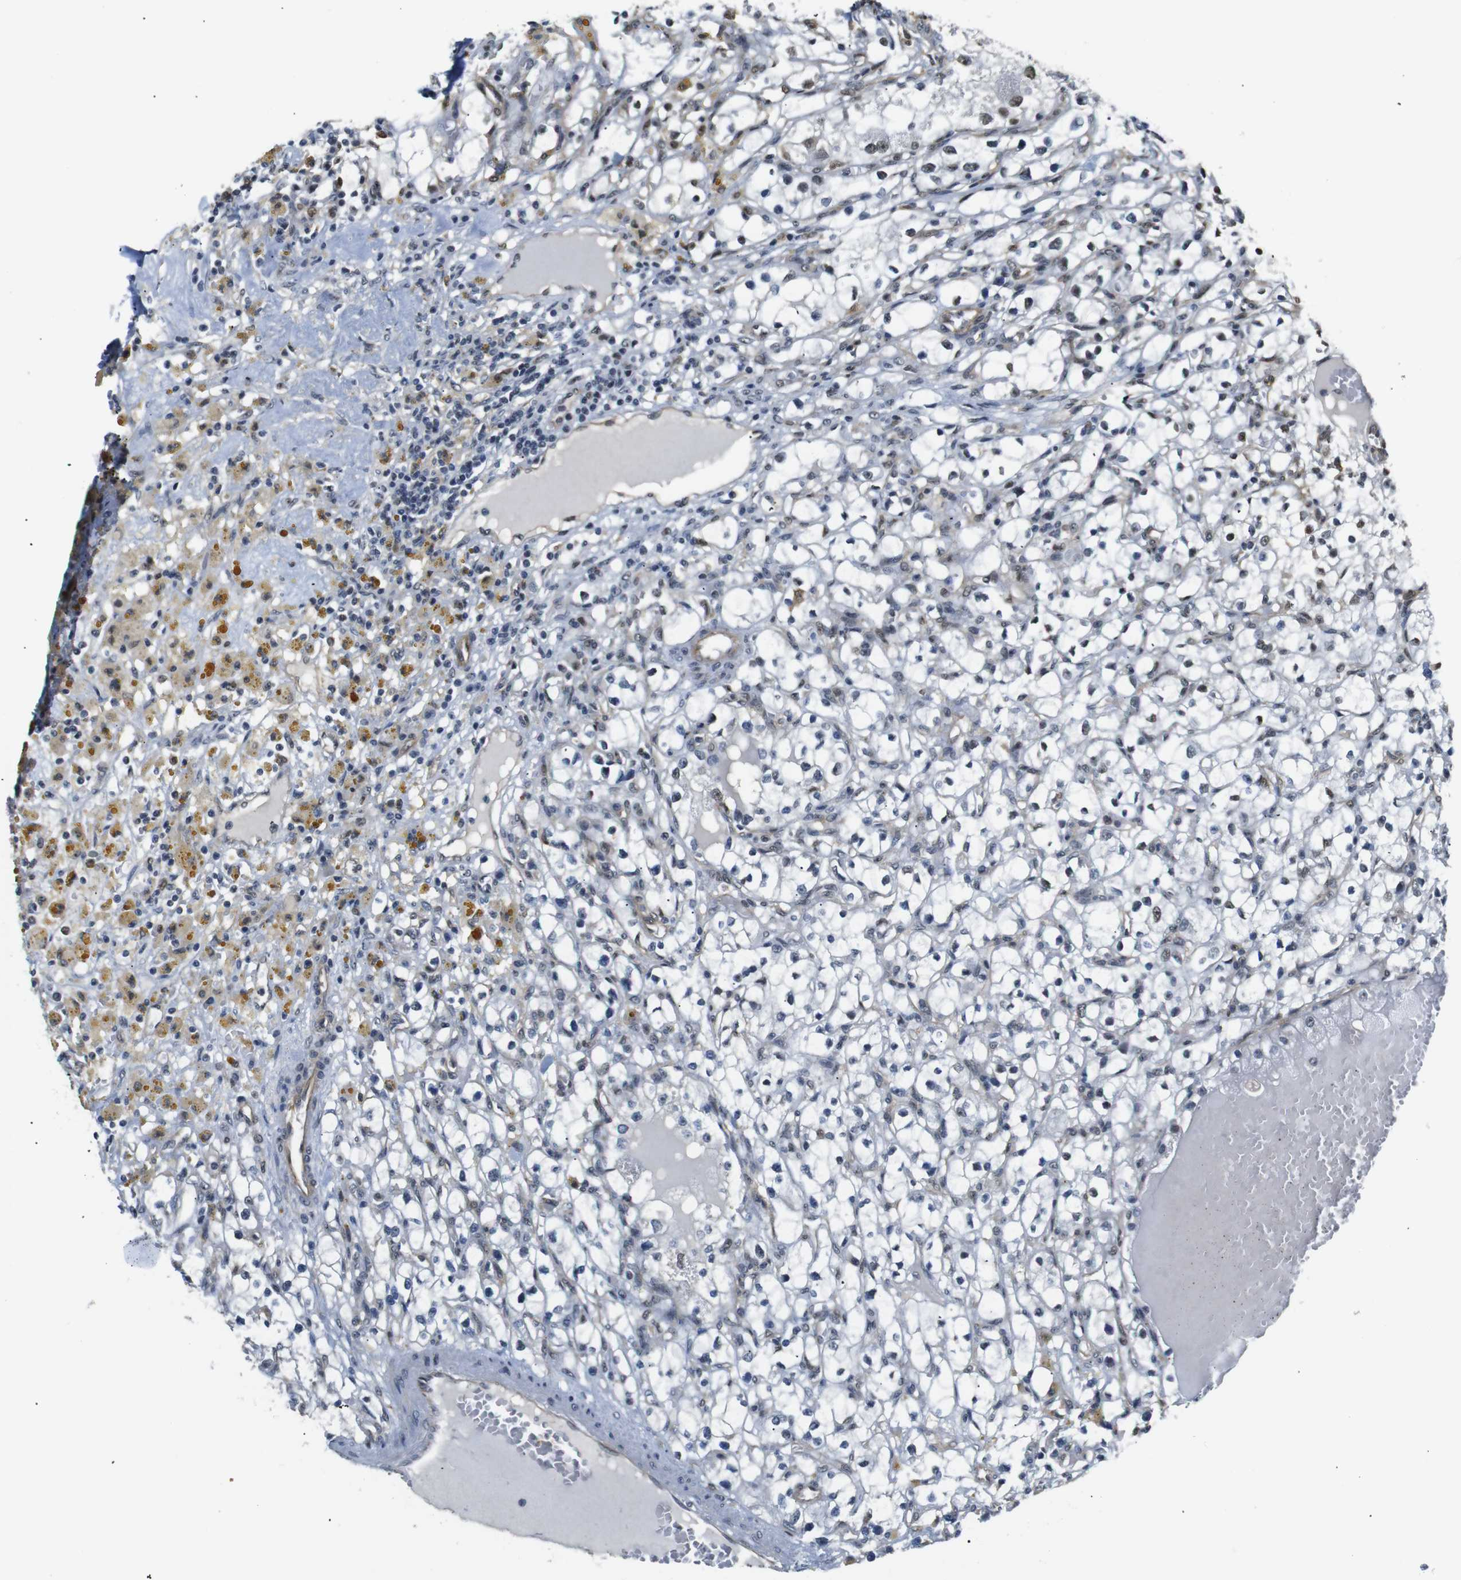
{"staining": {"intensity": "weak", "quantity": "<25%", "location": "nuclear"}, "tissue": "renal cancer", "cell_type": "Tumor cells", "image_type": "cancer", "snomed": [{"axis": "morphology", "description": "Adenocarcinoma, NOS"}, {"axis": "topography", "description": "Kidney"}], "caption": "Immunohistochemistry image of human renal cancer stained for a protein (brown), which reveals no expression in tumor cells.", "gene": "PARN", "patient": {"sex": "male", "age": 56}}